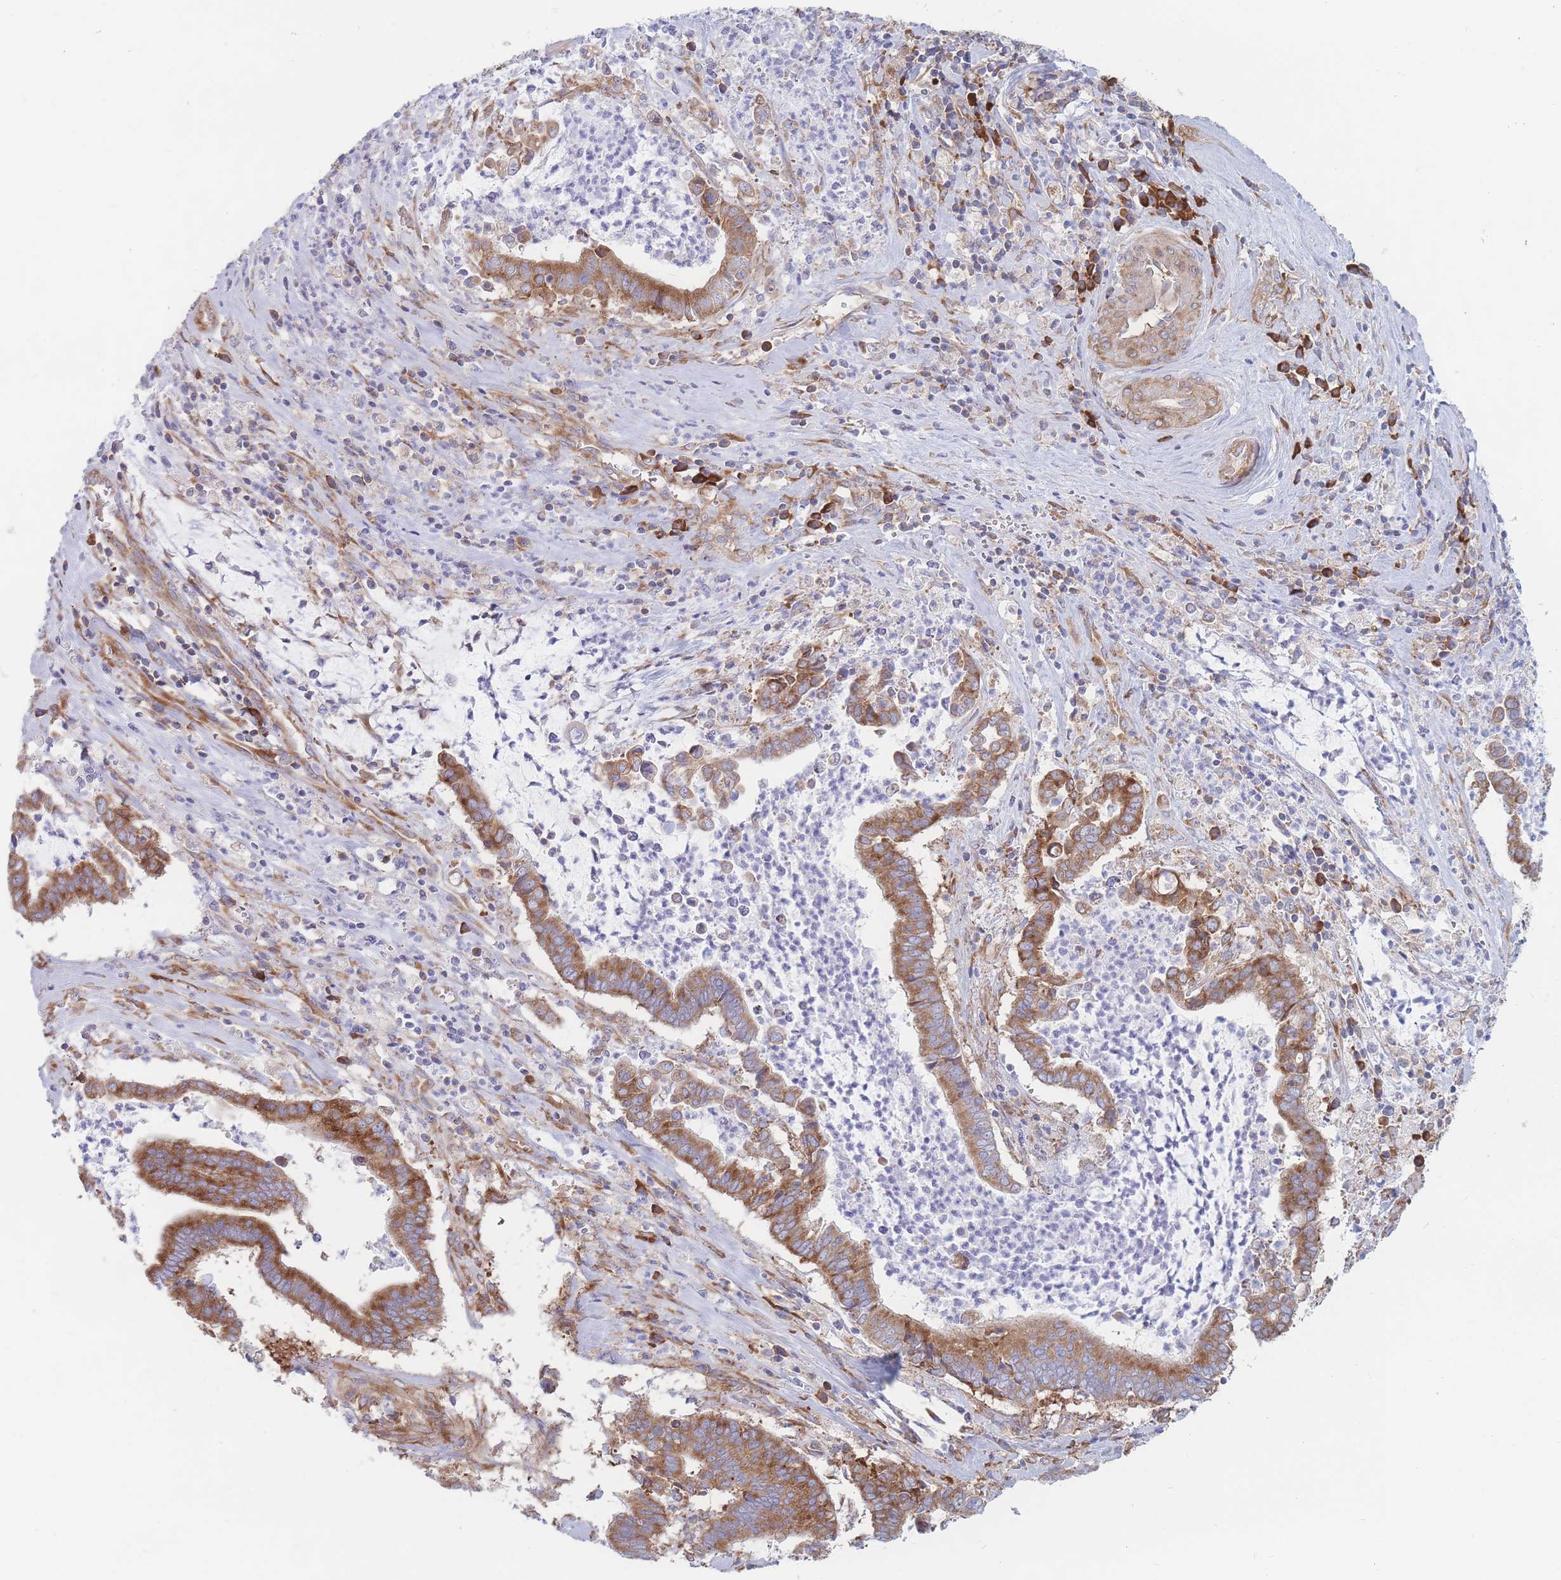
{"staining": {"intensity": "moderate", "quantity": ">75%", "location": "cytoplasmic/membranous"}, "tissue": "cervical cancer", "cell_type": "Tumor cells", "image_type": "cancer", "snomed": [{"axis": "morphology", "description": "Adenocarcinoma, NOS"}, {"axis": "topography", "description": "Cervix"}], "caption": "Immunohistochemistry (DAB) staining of human cervical cancer demonstrates moderate cytoplasmic/membranous protein positivity in approximately >75% of tumor cells. The staining was performed using DAB, with brown indicating positive protein expression. Nuclei are stained blue with hematoxylin.", "gene": "RPL8", "patient": {"sex": "female", "age": 44}}